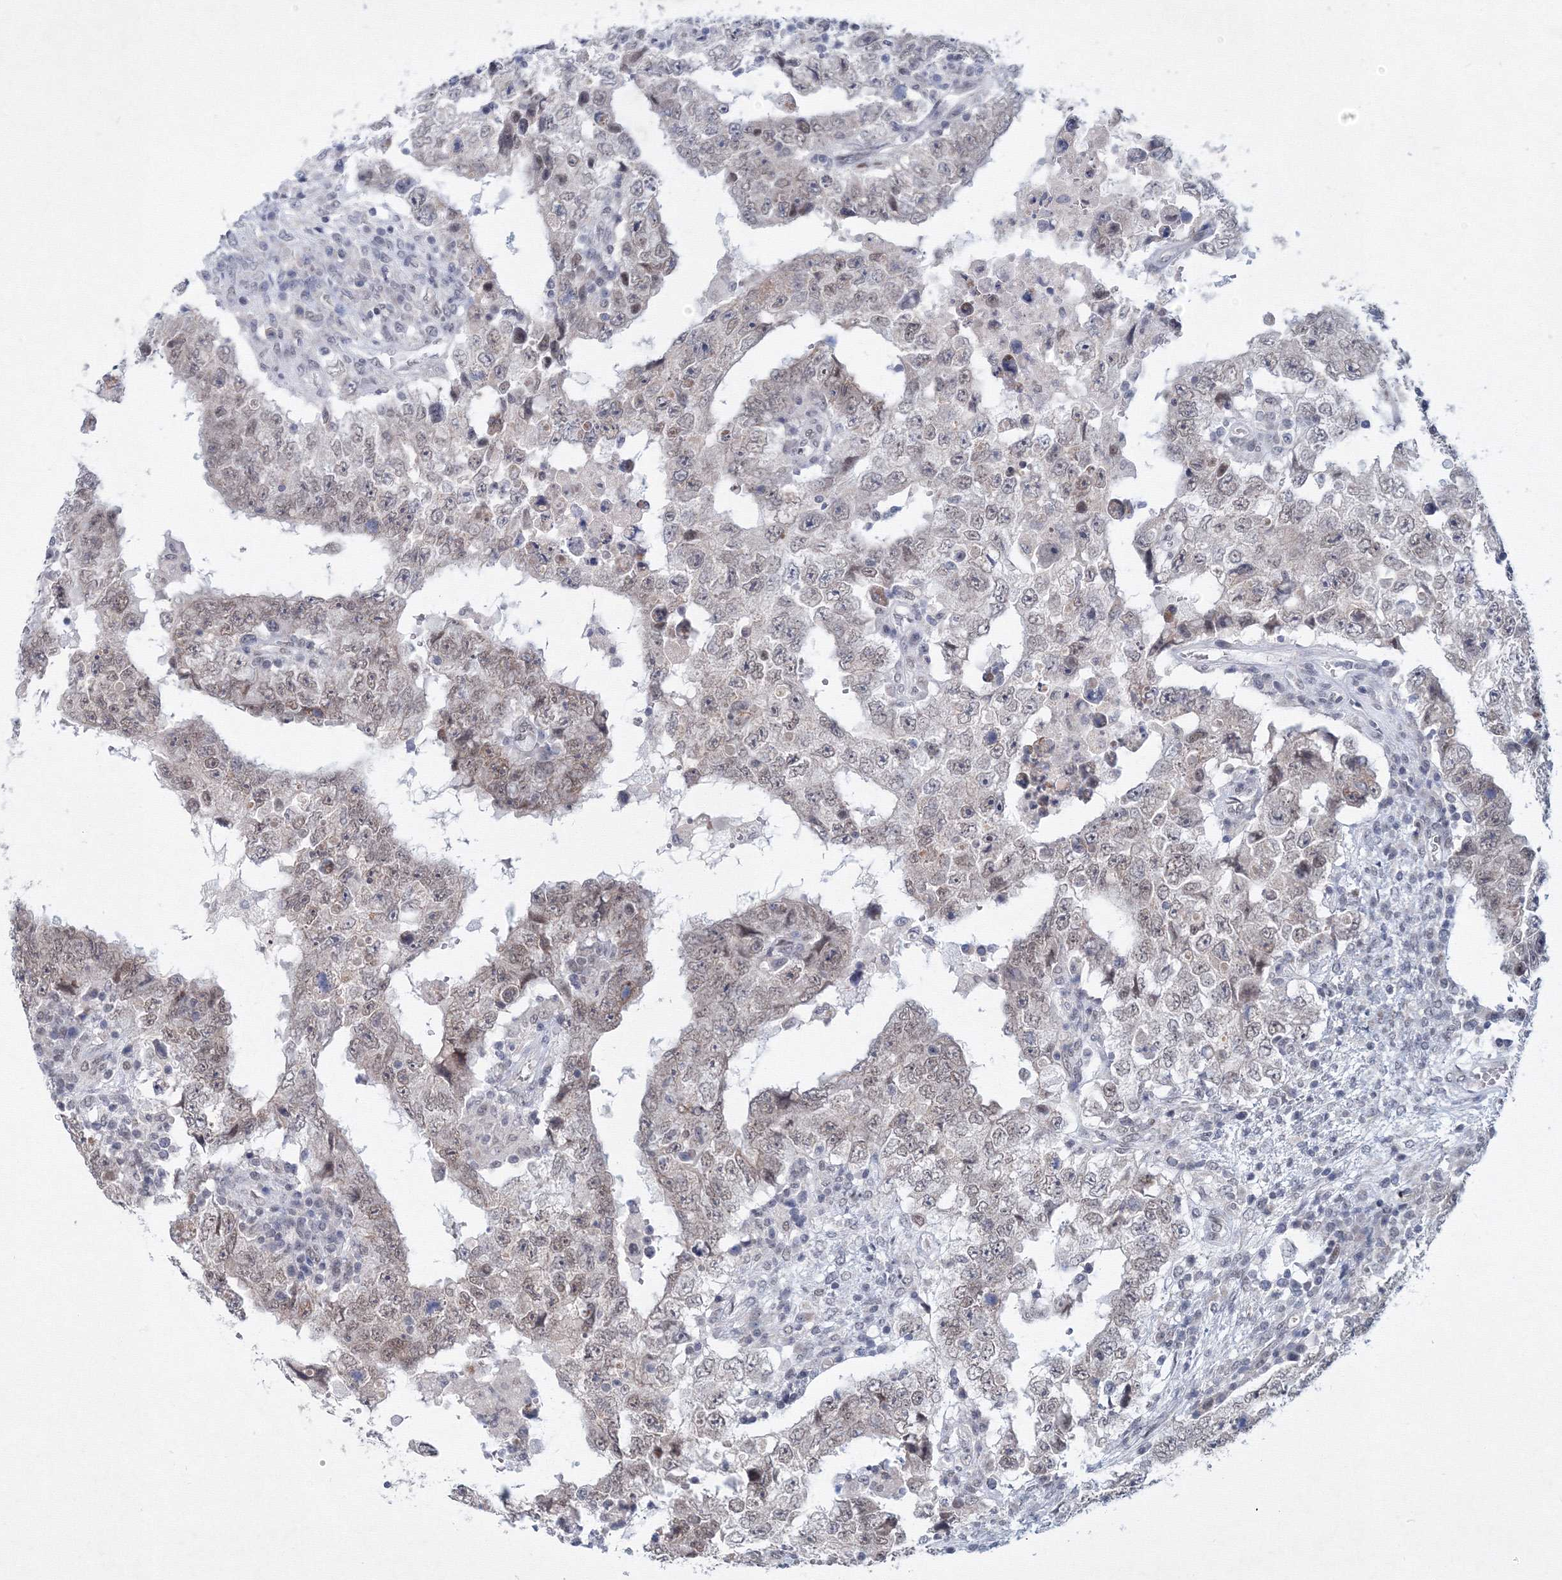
{"staining": {"intensity": "weak", "quantity": "<25%", "location": "nuclear"}, "tissue": "testis cancer", "cell_type": "Tumor cells", "image_type": "cancer", "snomed": [{"axis": "morphology", "description": "Carcinoma, Embryonal, NOS"}, {"axis": "topography", "description": "Testis"}], "caption": "Human testis cancer (embryonal carcinoma) stained for a protein using IHC exhibits no expression in tumor cells.", "gene": "SF3B6", "patient": {"sex": "male", "age": 26}}